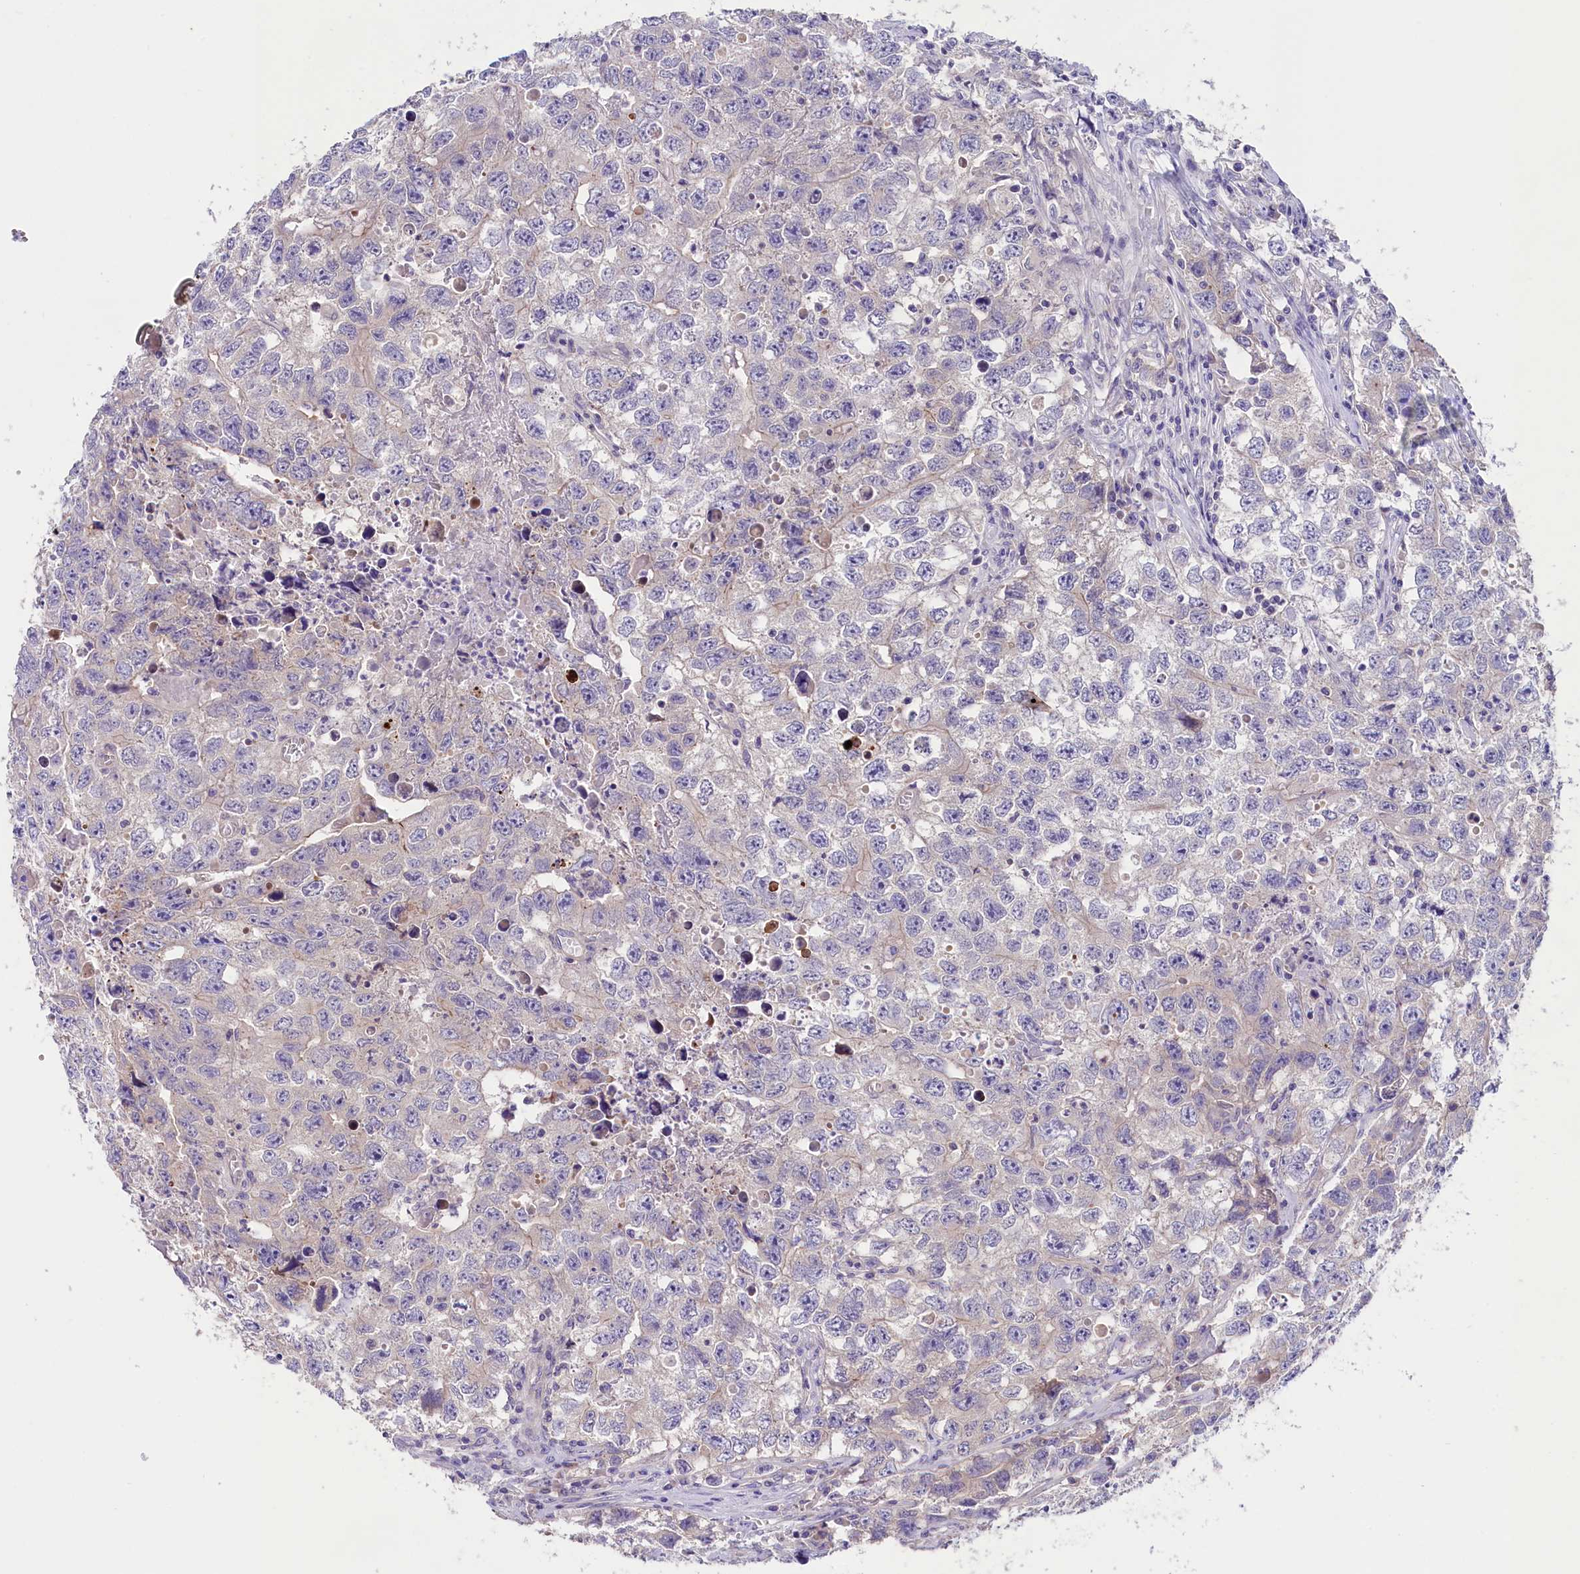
{"staining": {"intensity": "negative", "quantity": "none", "location": "none"}, "tissue": "testis cancer", "cell_type": "Tumor cells", "image_type": "cancer", "snomed": [{"axis": "morphology", "description": "Seminoma, NOS"}, {"axis": "morphology", "description": "Carcinoma, Embryonal, NOS"}, {"axis": "topography", "description": "Testis"}], "caption": "High magnification brightfield microscopy of testis cancer (seminoma) stained with DAB (3,3'-diaminobenzidine) (brown) and counterstained with hematoxylin (blue): tumor cells show no significant positivity.", "gene": "CD99L2", "patient": {"sex": "male", "age": 43}}